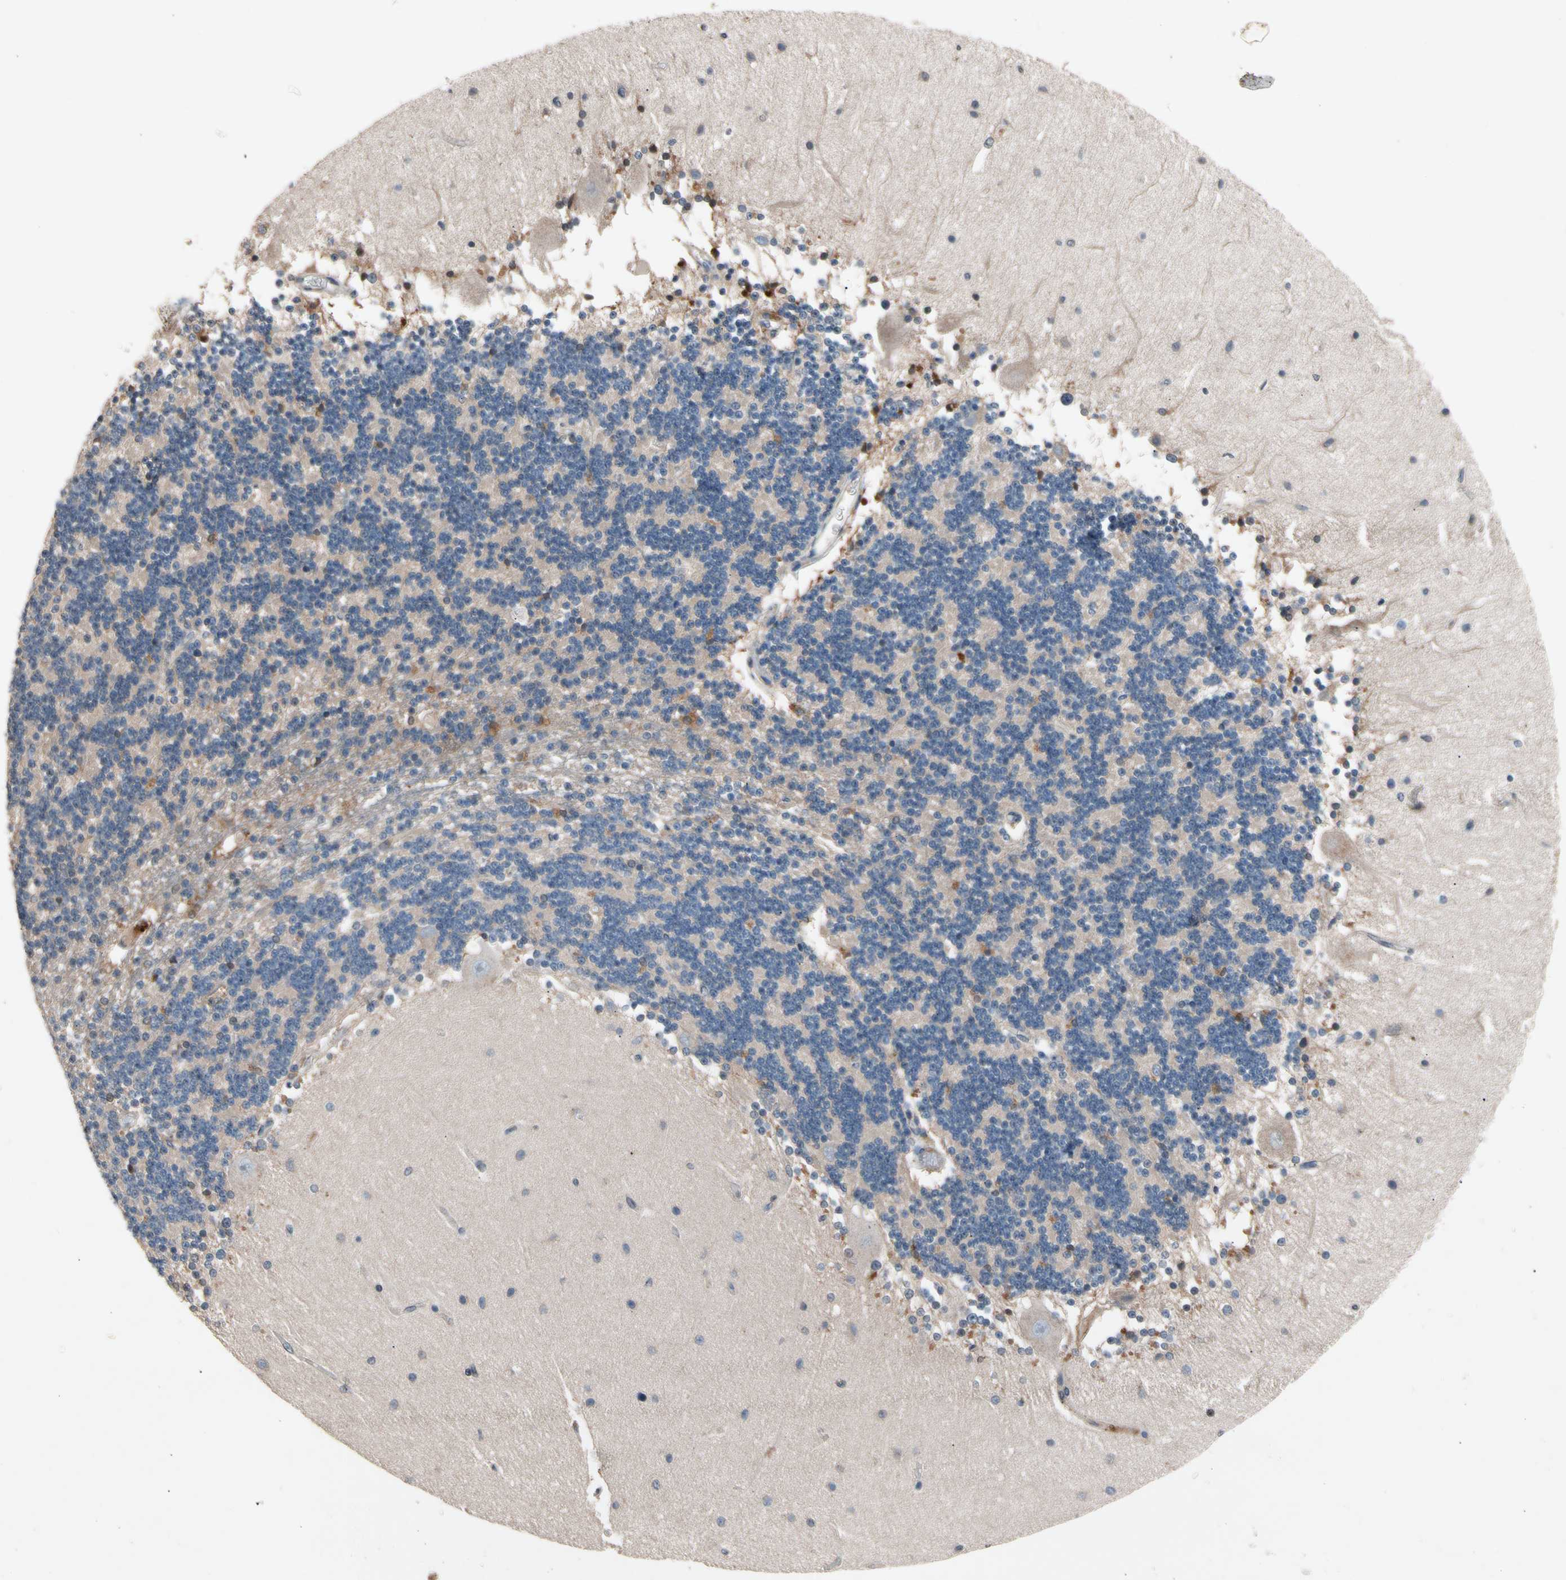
{"staining": {"intensity": "weak", "quantity": ">75%", "location": "cytoplasmic/membranous"}, "tissue": "cerebellum", "cell_type": "Cells in granular layer", "image_type": "normal", "snomed": [{"axis": "morphology", "description": "Normal tissue, NOS"}, {"axis": "topography", "description": "Cerebellum"}], "caption": "A low amount of weak cytoplasmic/membranous positivity is identified in approximately >75% of cells in granular layer in benign cerebellum. (DAB = brown stain, brightfield microscopy at high magnification).", "gene": "PRDX4", "patient": {"sex": "female", "age": 54}}